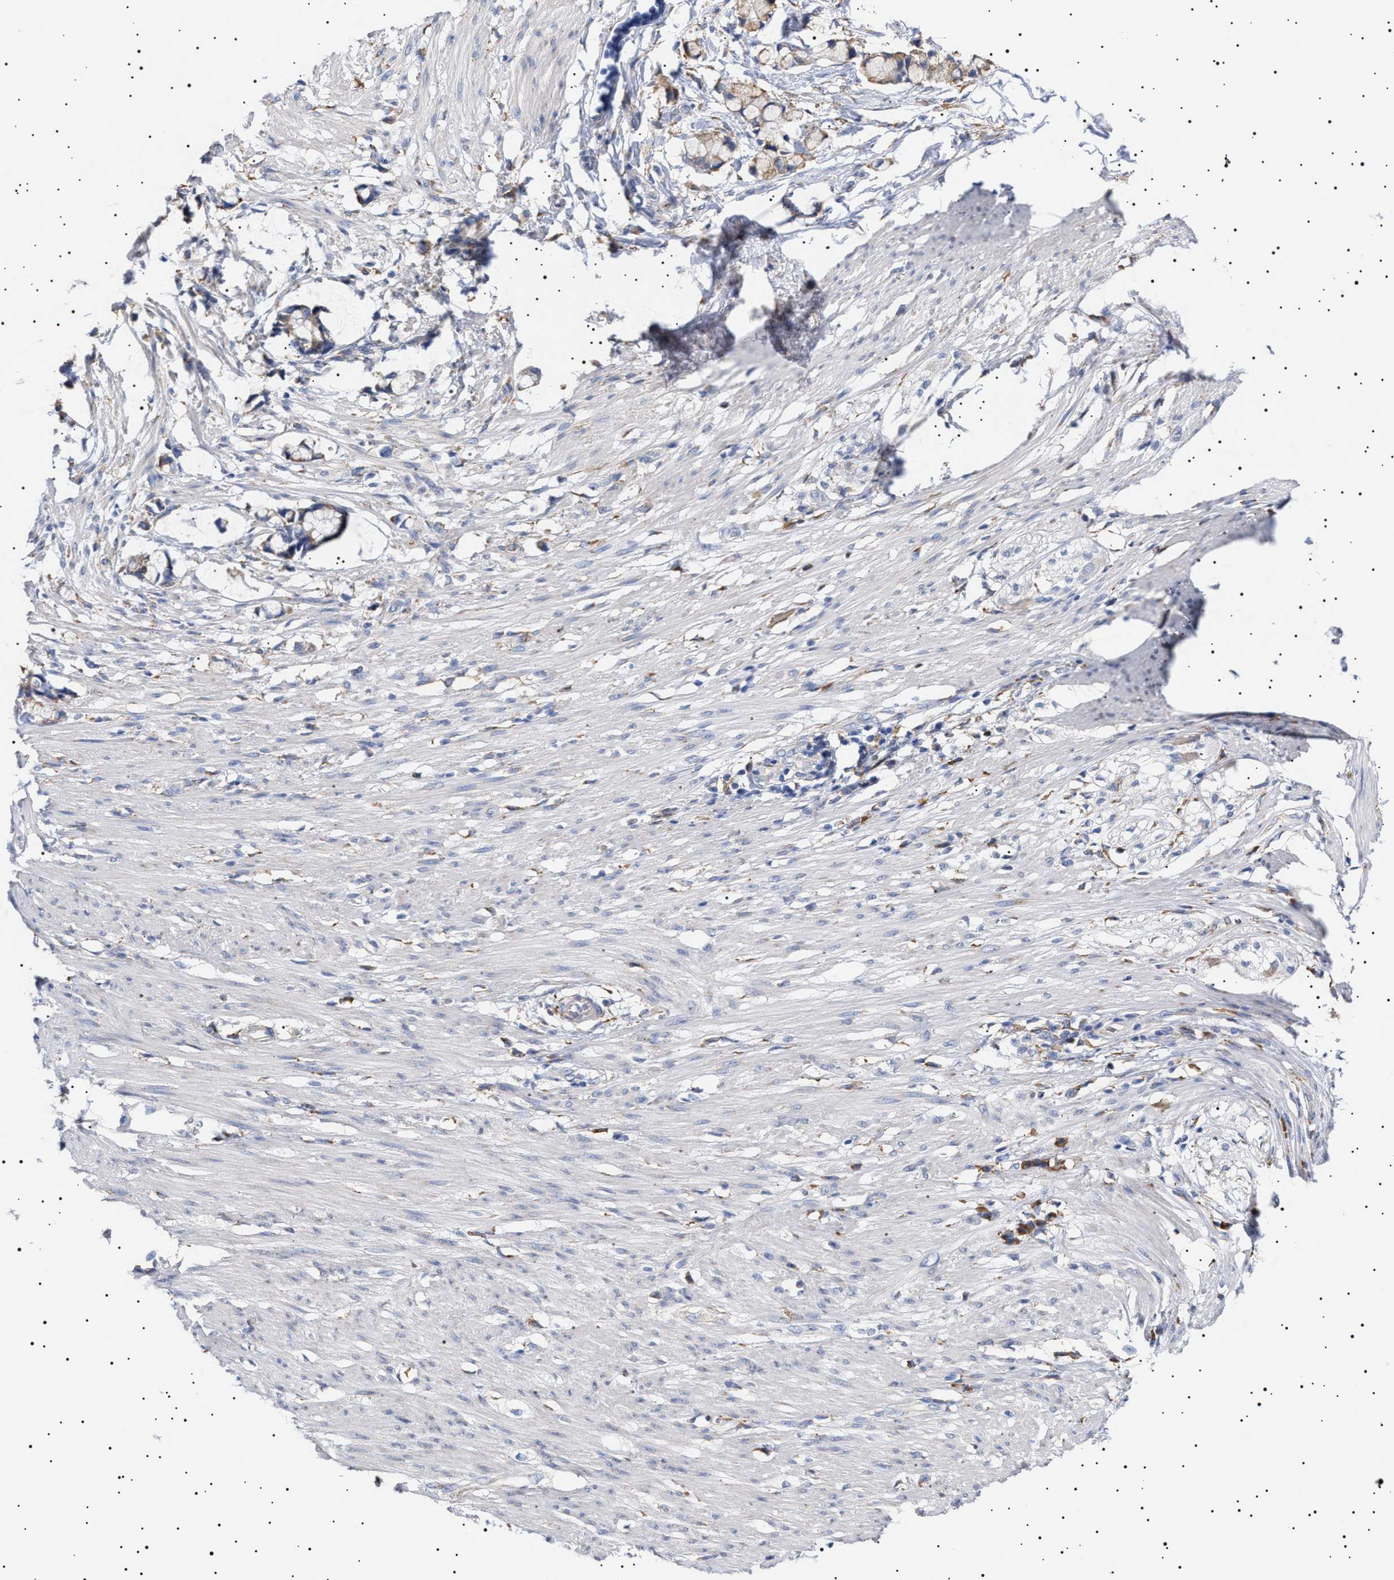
{"staining": {"intensity": "negative", "quantity": "none", "location": "none"}, "tissue": "smooth muscle", "cell_type": "Smooth muscle cells", "image_type": "normal", "snomed": [{"axis": "morphology", "description": "Normal tissue, NOS"}, {"axis": "morphology", "description": "Adenocarcinoma, NOS"}, {"axis": "topography", "description": "Smooth muscle"}, {"axis": "topography", "description": "Colon"}], "caption": "DAB (3,3'-diaminobenzidine) immunohistochemical staining of benign human smooth muscle reveals no significant positivity in smooth muscle cells. (DAB (3,3'-diaminobenzidine) immunohistochemistry (IHC), high magnification).", "gene": "ERCC6L2", "patient": {"sex": "male", "age": 14}}